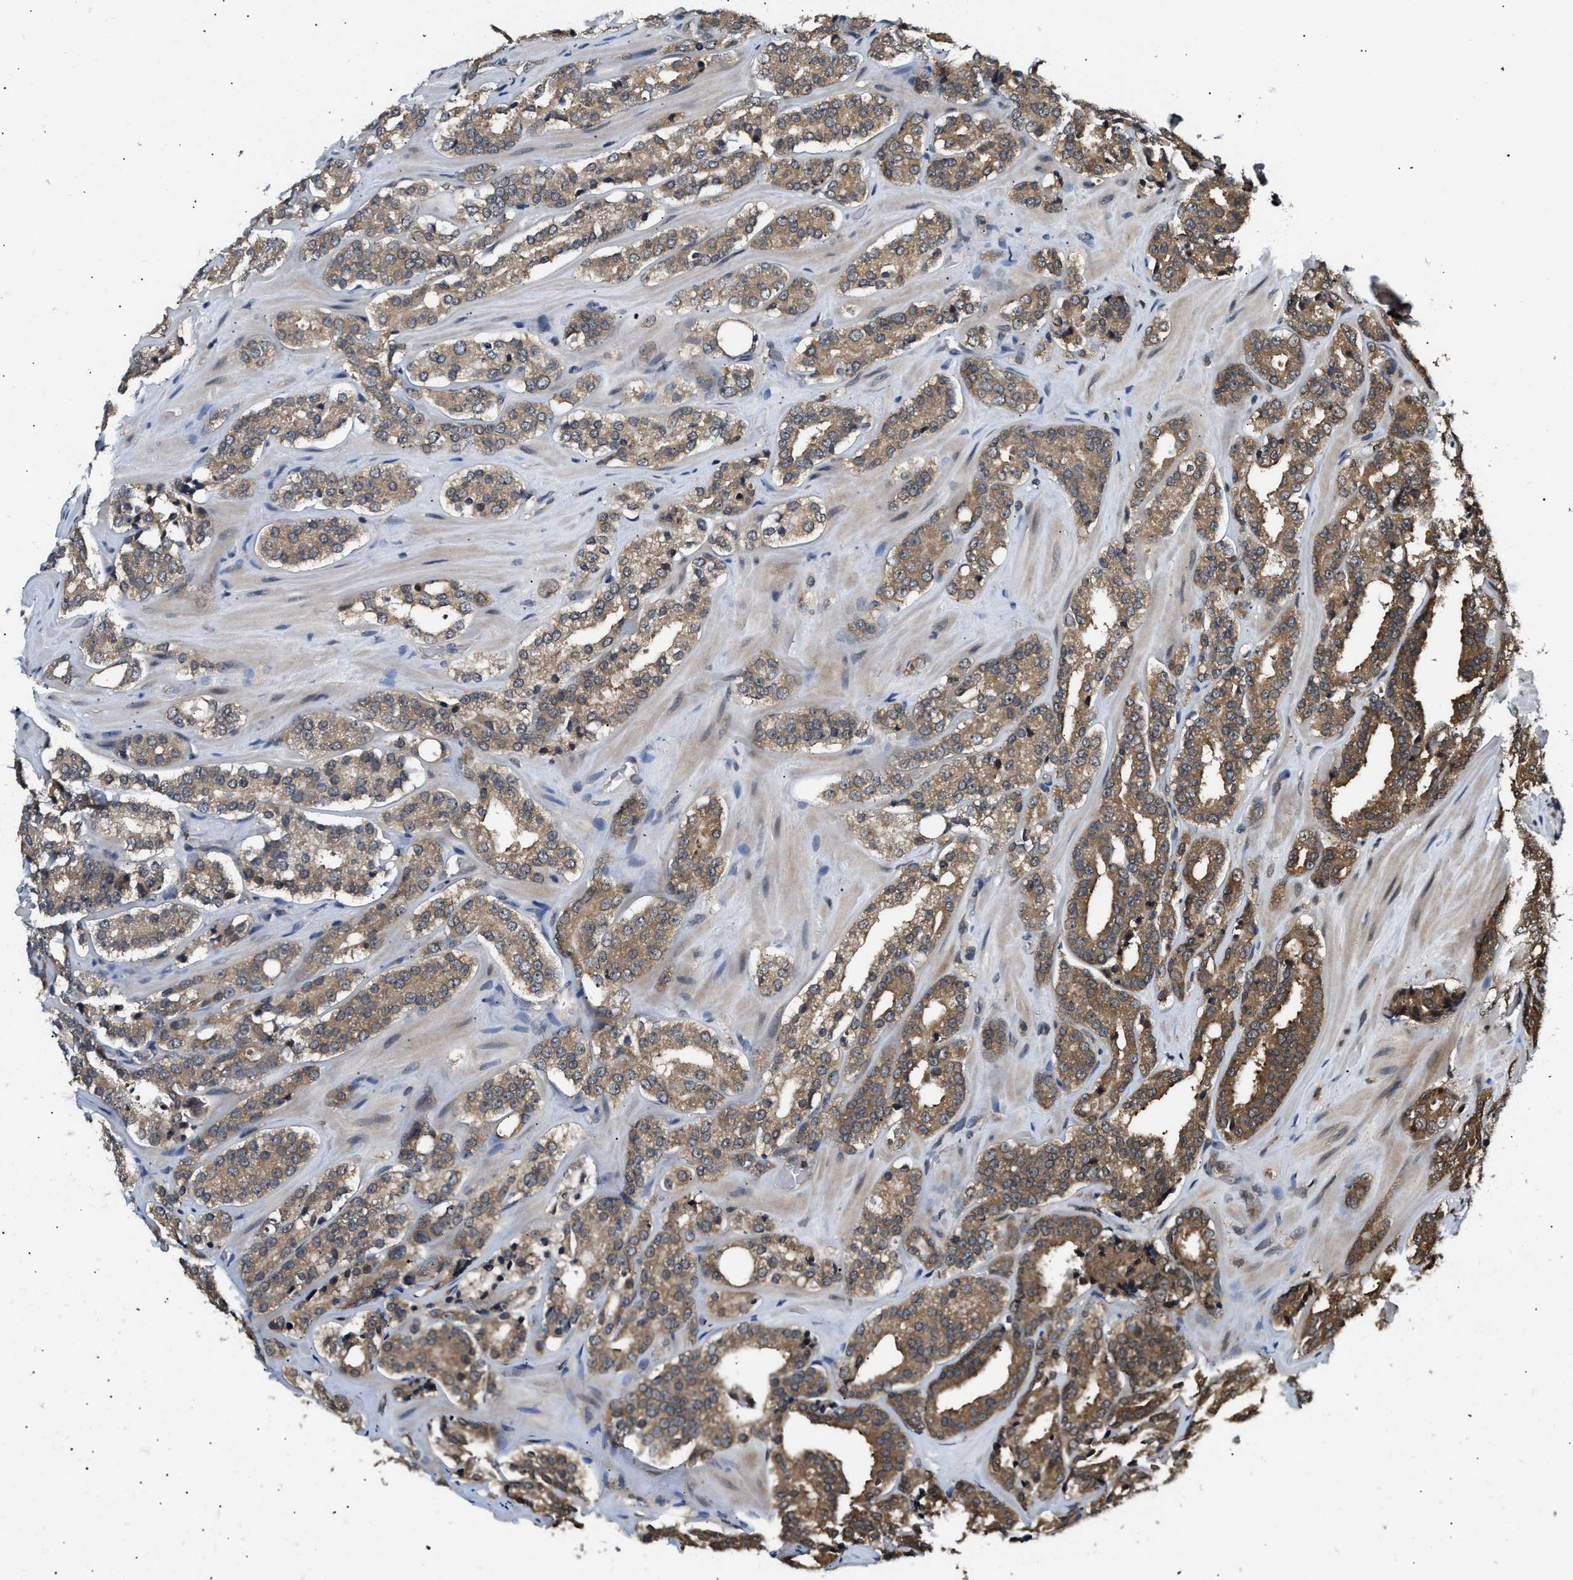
{"staining": {"intensity": "moderate", "quantity": ">75%", "location": "cytoplasmic/membranous"}, "tissue": "prostate cancer", "cell_type": "Tumor cells", "image_type": "cancer", "snomed": [{"axis": "morphology", "description": "Adenocarcinoma, High grade"}, {"axis": "topography", "description": "Prostate"}], "caption": "Immunohistochemistry micrograph of neoplastic tissue: human prostate cancer stained using immunohistochemistry demonstrates medium levels of moderate protein expression localized specifically in the cytoplasmic/membranous of tumor cells, appearing as a cytoplasmic/membranous brown color.", "gene": "RAB29", "patient": {"sex": "male", "age": 60}}